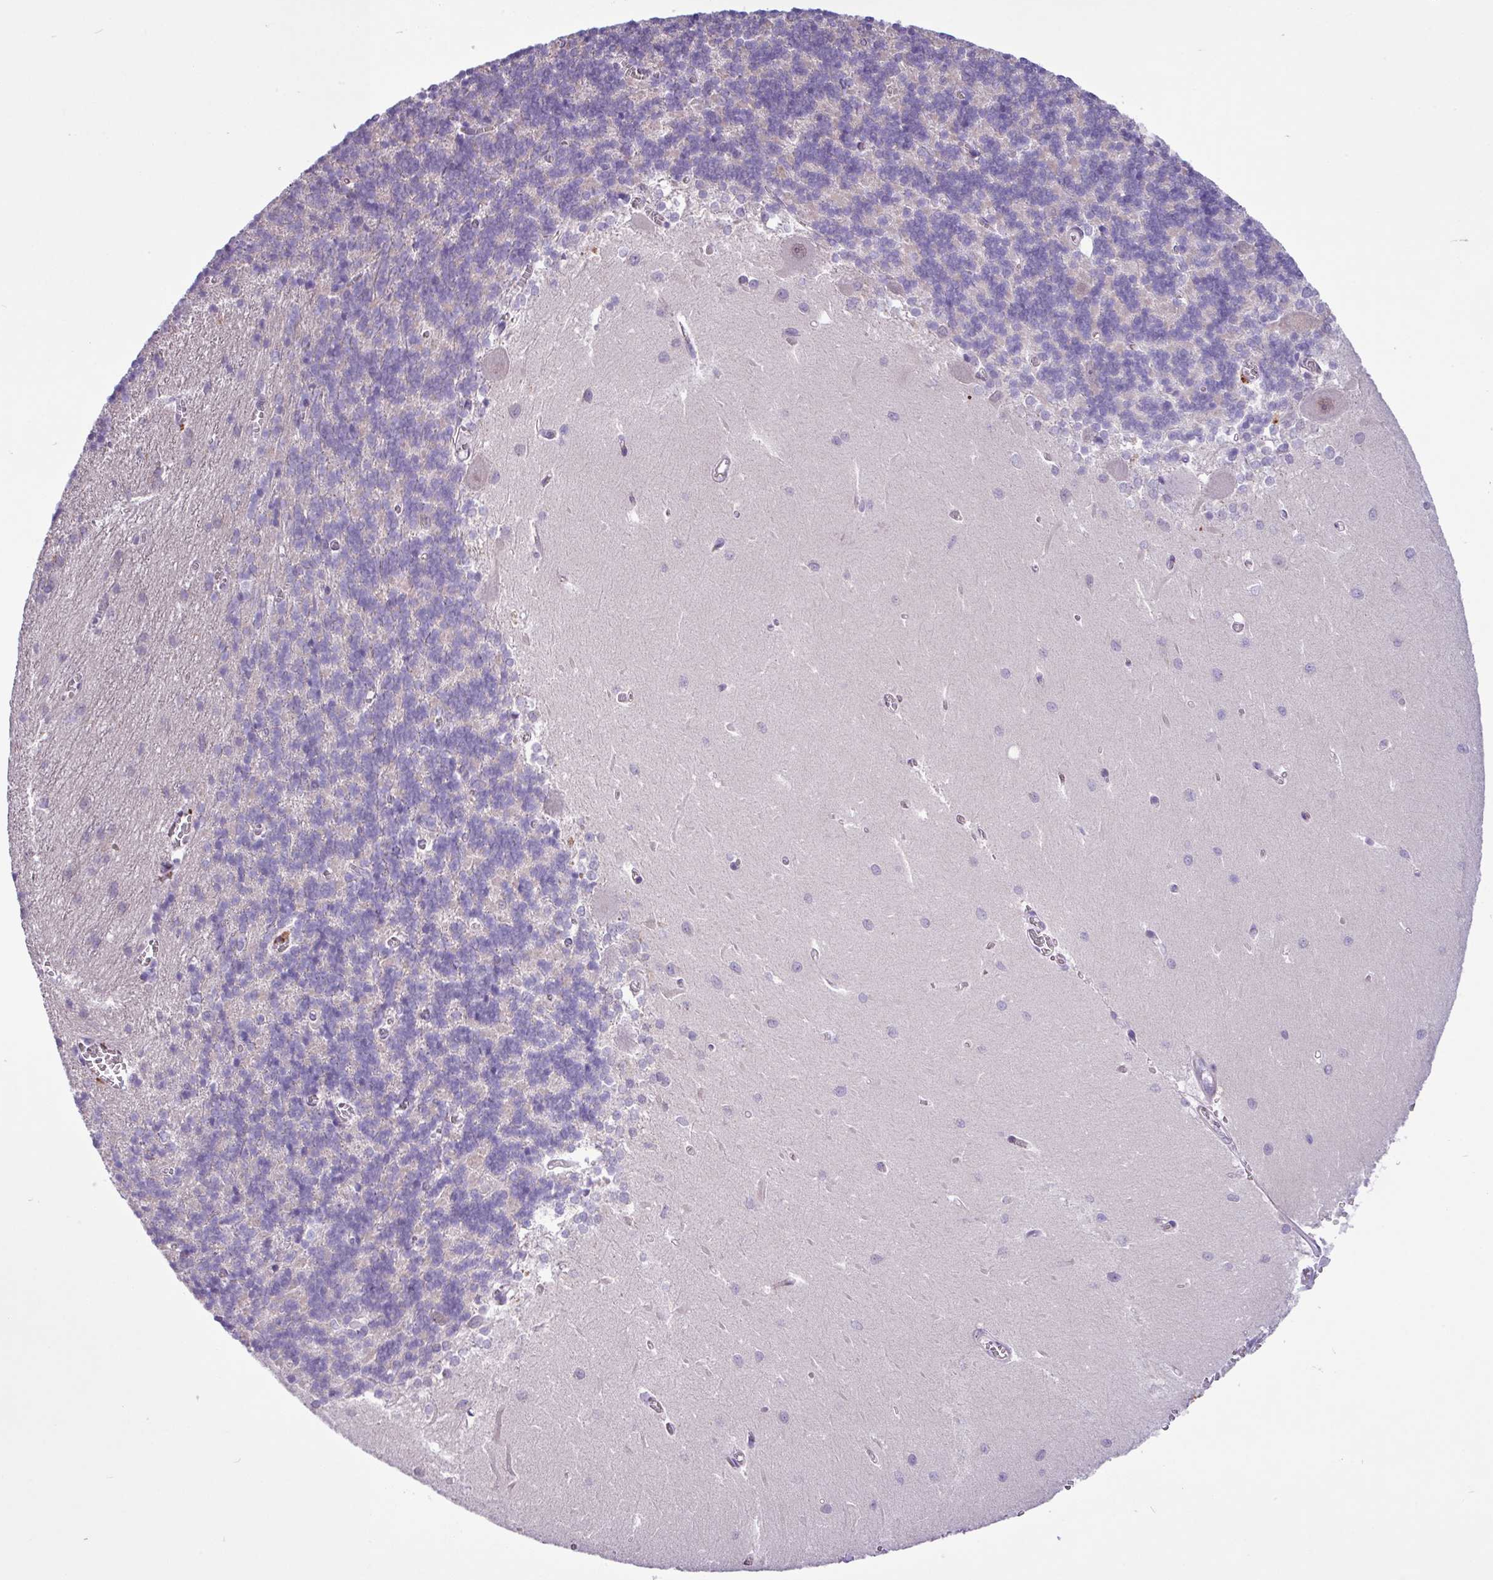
{"staining": {"intensity": "negative", "quantity": "none", "location": "none"}, "tissue": "cerebellum", "cell_type": "Cells in granular layer", "image_type": "normal", "snomed": [{"axis": "morphology", "description": "Normal tissue, NOS"}, {"axis": "topography", "description": "Cerebellum"}], "caption": "Human cerebellum stained for a protein using immunohistochemistry (IHC) reveals no staining in cells in granular layer.", "gene": "SPINK8", "patient": {"sex": "male", "age": 37}}